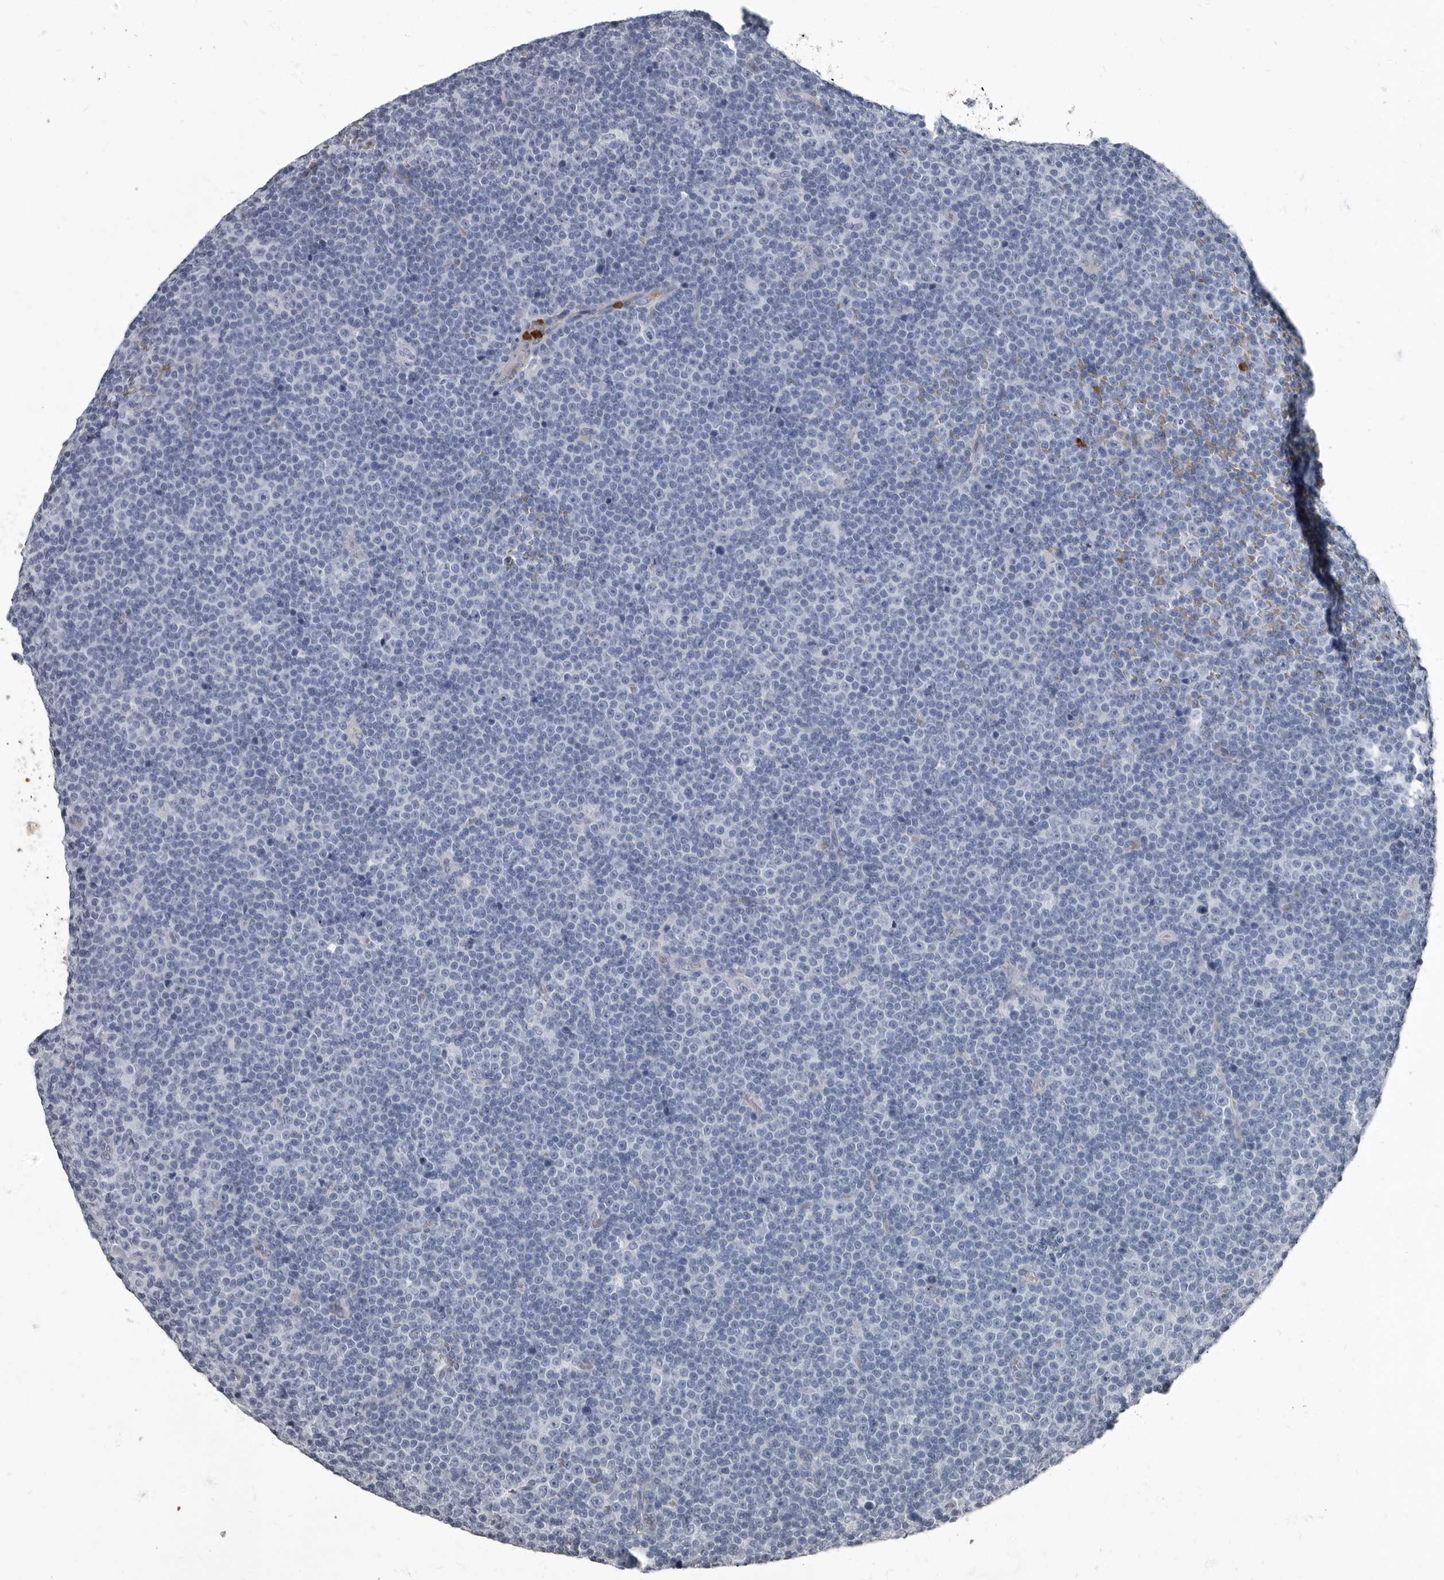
{"staining": {"intensity": "negative", "quantity": "none", "location": "none"}, "tissue": "lymphoma", "cell_type": "Tumor cells", "image_type": "cancer", "snomed": [{"axis": "morphology", "description": "Malignant lymphoma, non-Hodgkin's type, Low grade"}, {"axis": "topography", "description": "Lymph node"}], "caption": "Immunohistochemical staining of lymphoma displays no significant staining in tumor cells. Brightfield microscopy of IHC stained with DAB (brown) and hematoxylin (blue), captured at high magnification.", "gene": "TPD52L1", "patient": {"sex": "female", "age": 67}}